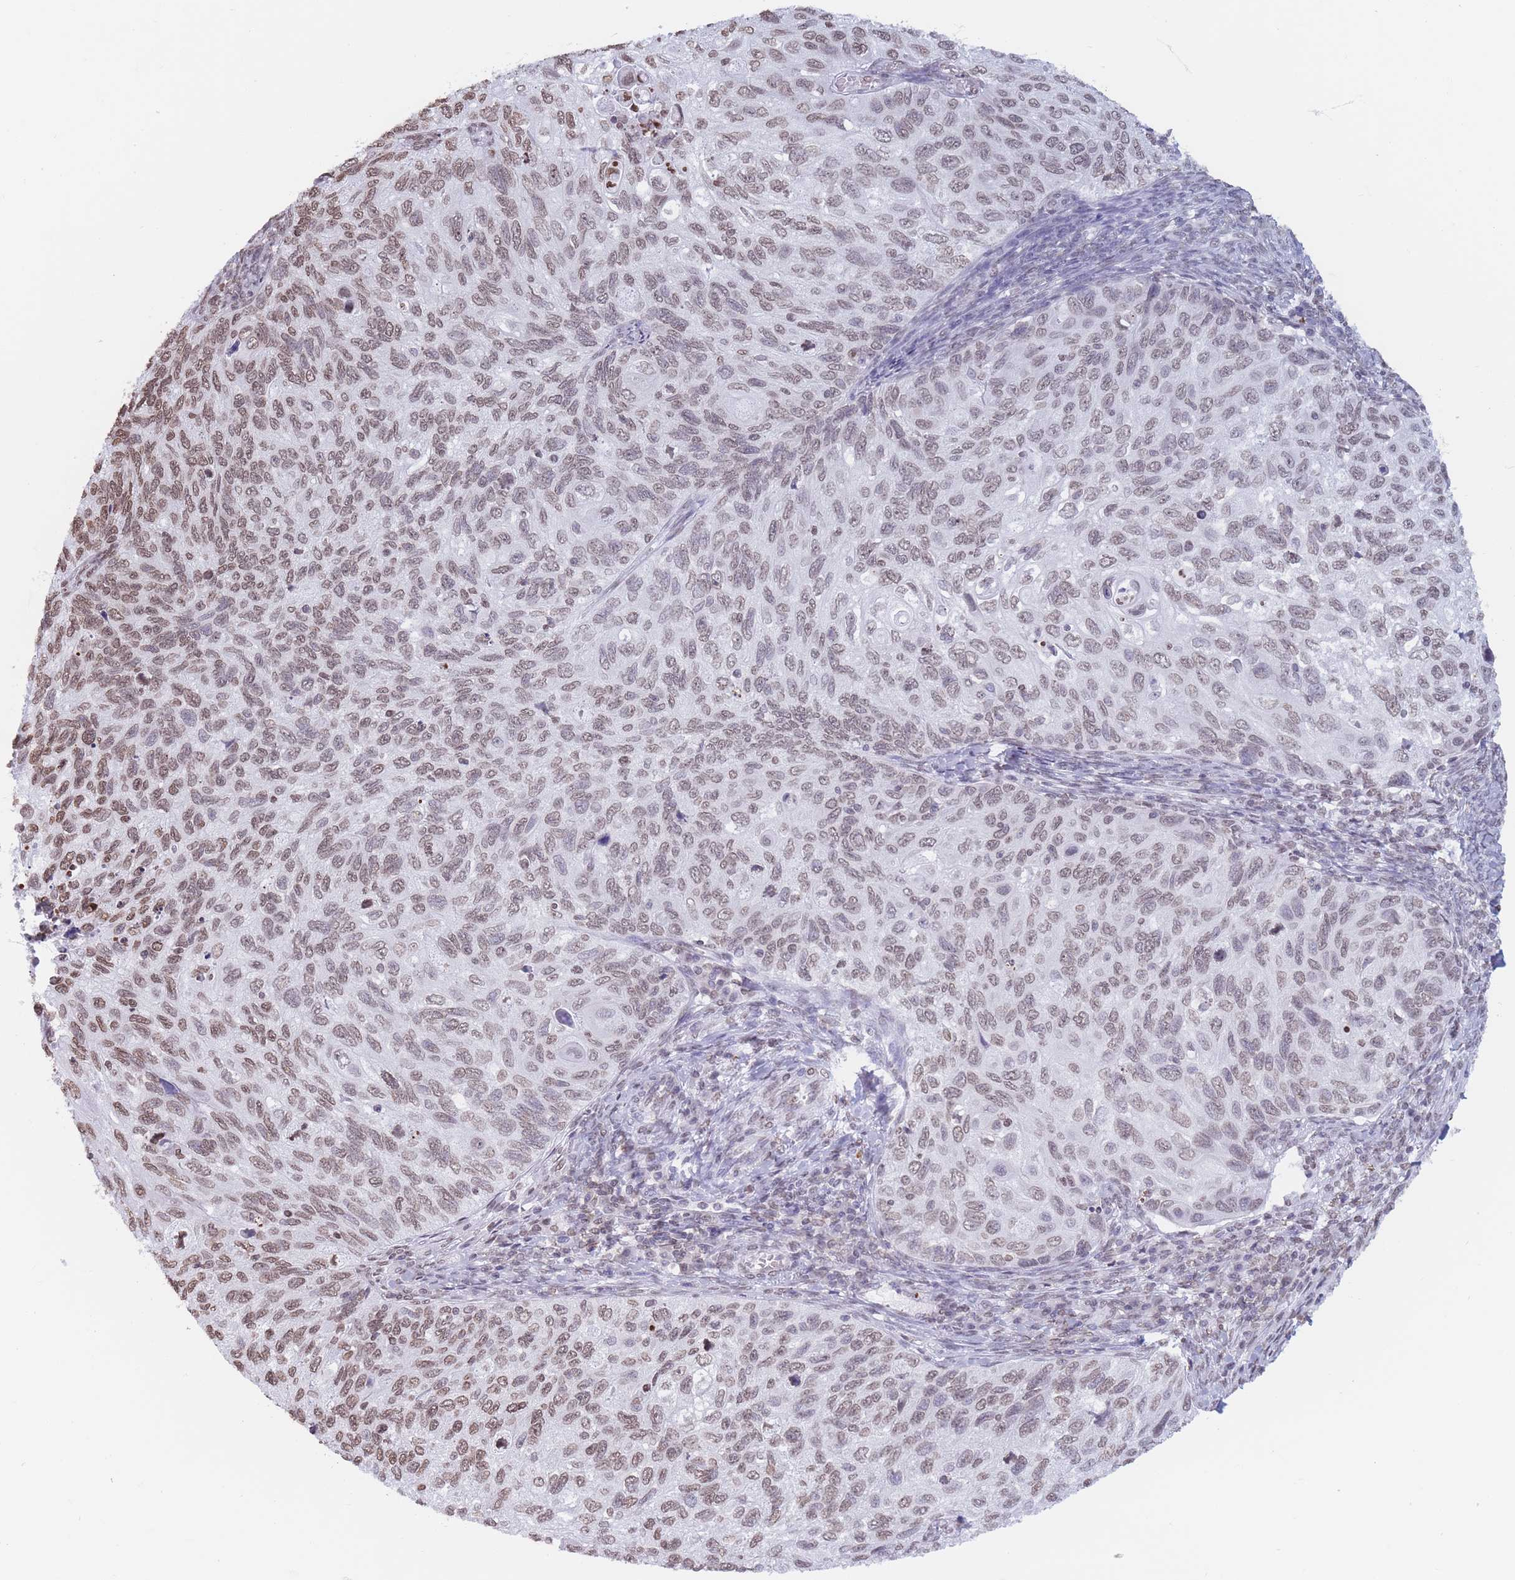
{"staining": {"intensity": "moderate", "quantity": "25%-75%", "location": "nuclear"}, "tissue": "cervical cancer", "cell_type": "Tumor cells", "image_type": "cancer", "snomed": [{"axis": "morphology", "description": "Squamous cell carcinoma, NOS"}, {"axis": "topography", "description": "Cervix"}], "caption": "The micrograph demonstrates a brown stain indicating the presence of a protein in the nuclear of tumor cells in cervical cancer (squamous cell carcinoma).", "gene": "RYK", "patient": {"sex": "female", "age": 70}}